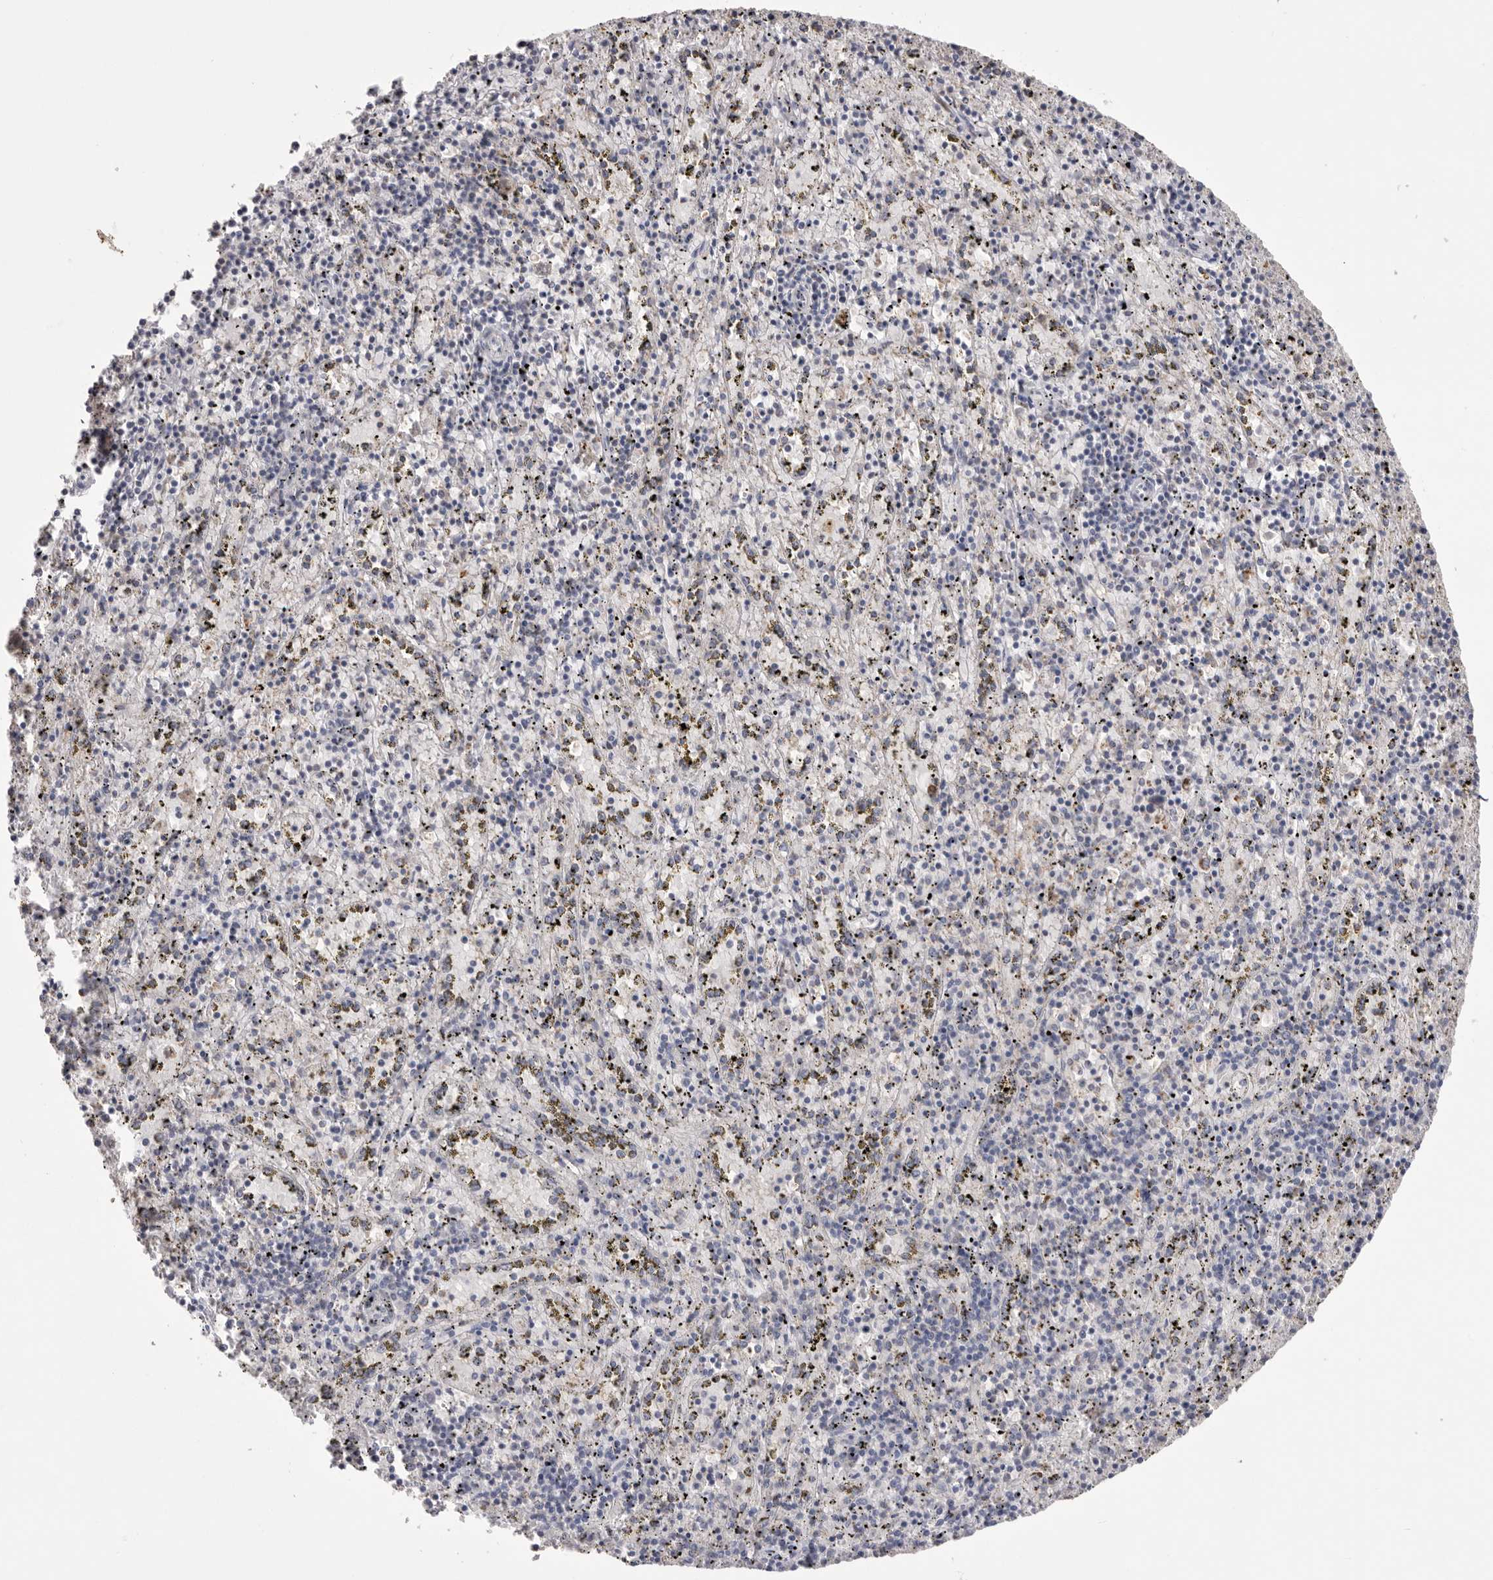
{"staining": {"intensity": "moderate", "quantity": "<25%", "location": "cytoplasmic/membranous"}, "tissue": "spleen", "cell_type": "Cells in red pulp", "image_type": "normal", "snomed": [{"axis": "morphology", "description": "Normal tissue, NOS"}, {"axis": "topography", "description": "Spleen"}], "caption": "Immunohistochemical staining of unremarkable spleen displays moderate cytoplasmic/membranous protein staining in approximately <25% of cells in red pulp.", "gene": "VDAC3", "patient": {"sex": "male", "age": 11}}